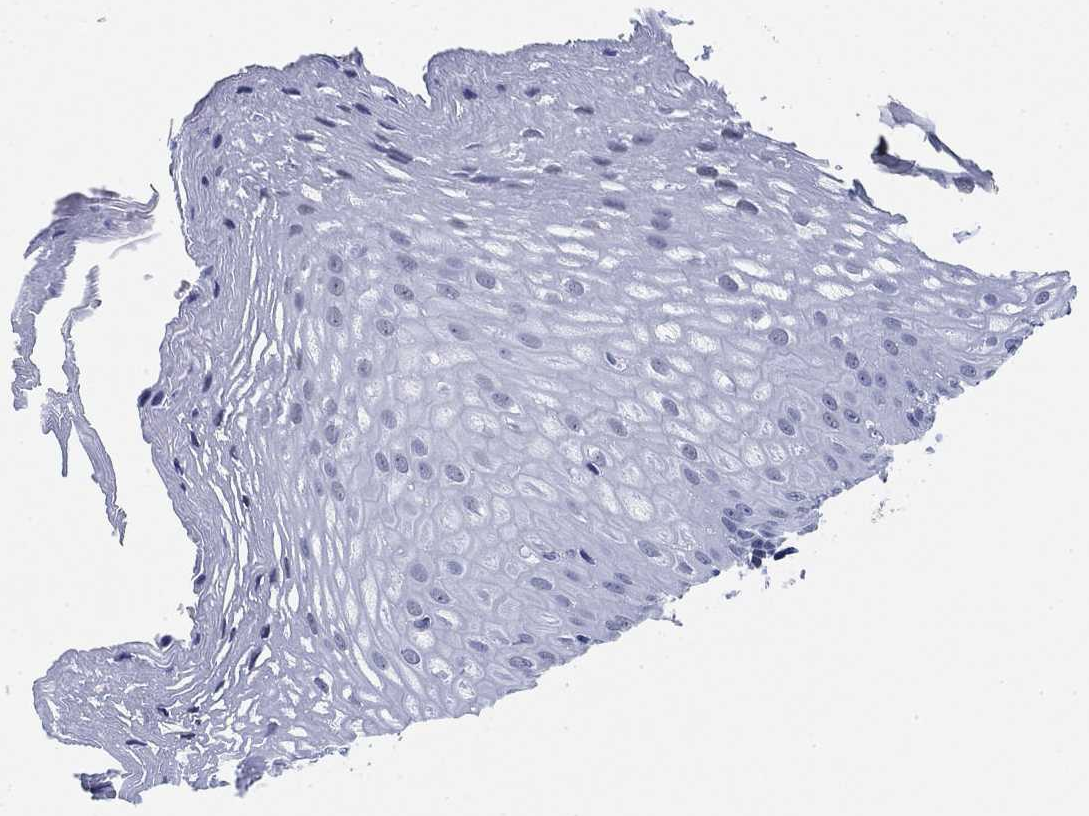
{"staining": {"intensity": "negative", "quantity": "none", "location": "none"}, "tissue": "esophagus", "cell_type": "Squamous epithelial cells", "image_type": "normal", "snomed": [{"axis": "morphology", "description": "Normal tissue, NOS"}, {"axis": "topography", "description": "Esophagus"}], "caption": "A photomicrograph of human esophagus is negative for staining in squamous epithelial cells. (Immunohistochemistry, brightfield microscopy, high magnification).", "gene": "PAX6", "patient": {"sex": "male", "age": 76}}